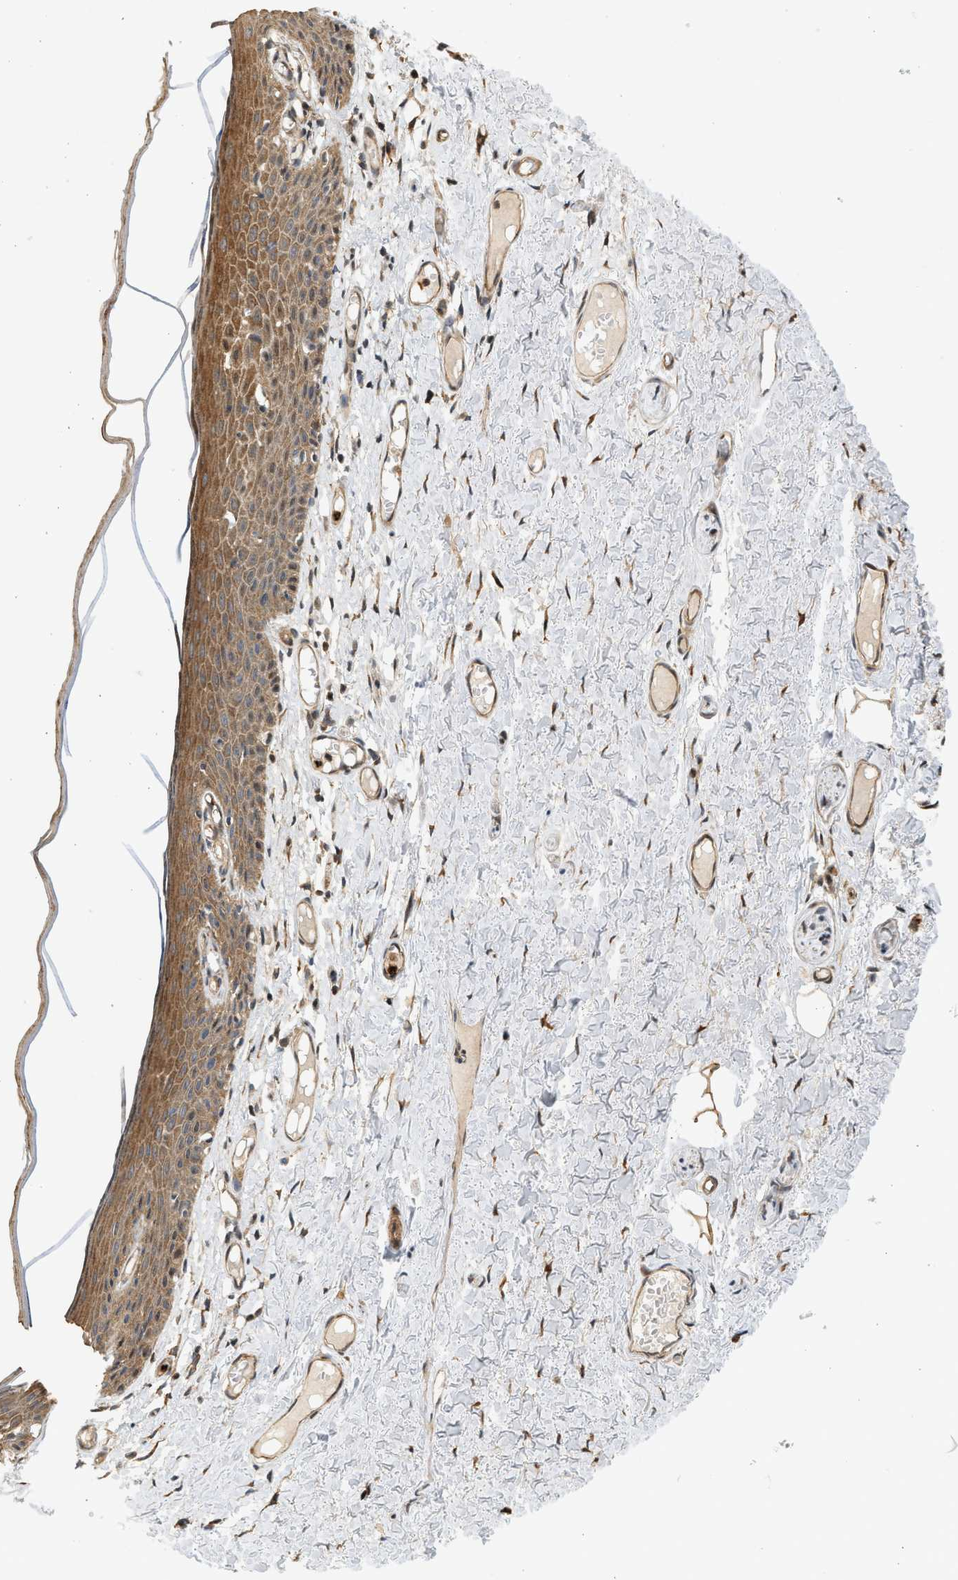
{"staining": {"intensity": "moderate", "quantity": ">75%", "location": "cytoplasmic/membranous"}, "tissue": "skin", "cell_type": "Epidermal cells", "image_type": "normal", "snomed": [{"axis": "morphology", "description": "Normal tissue, NOS"}, {"axis": "topography", "description": "Adipose tissue"}, {"axis": "topography", "description": "Vascular tissue"}, {"axis": "topography", "description": "Anal"}, {"axis": "topography", "description": "Peripheral nerve tissue"}], "caption": "The photomicrograph displays immunohistochemical staining of normal skin. There is moderate cytoplasmic/membranous staining is appreciated in about >75% of epidermal cells.", "gene": "NRSN2", "patient": {"sex": "female", "age": 54}}